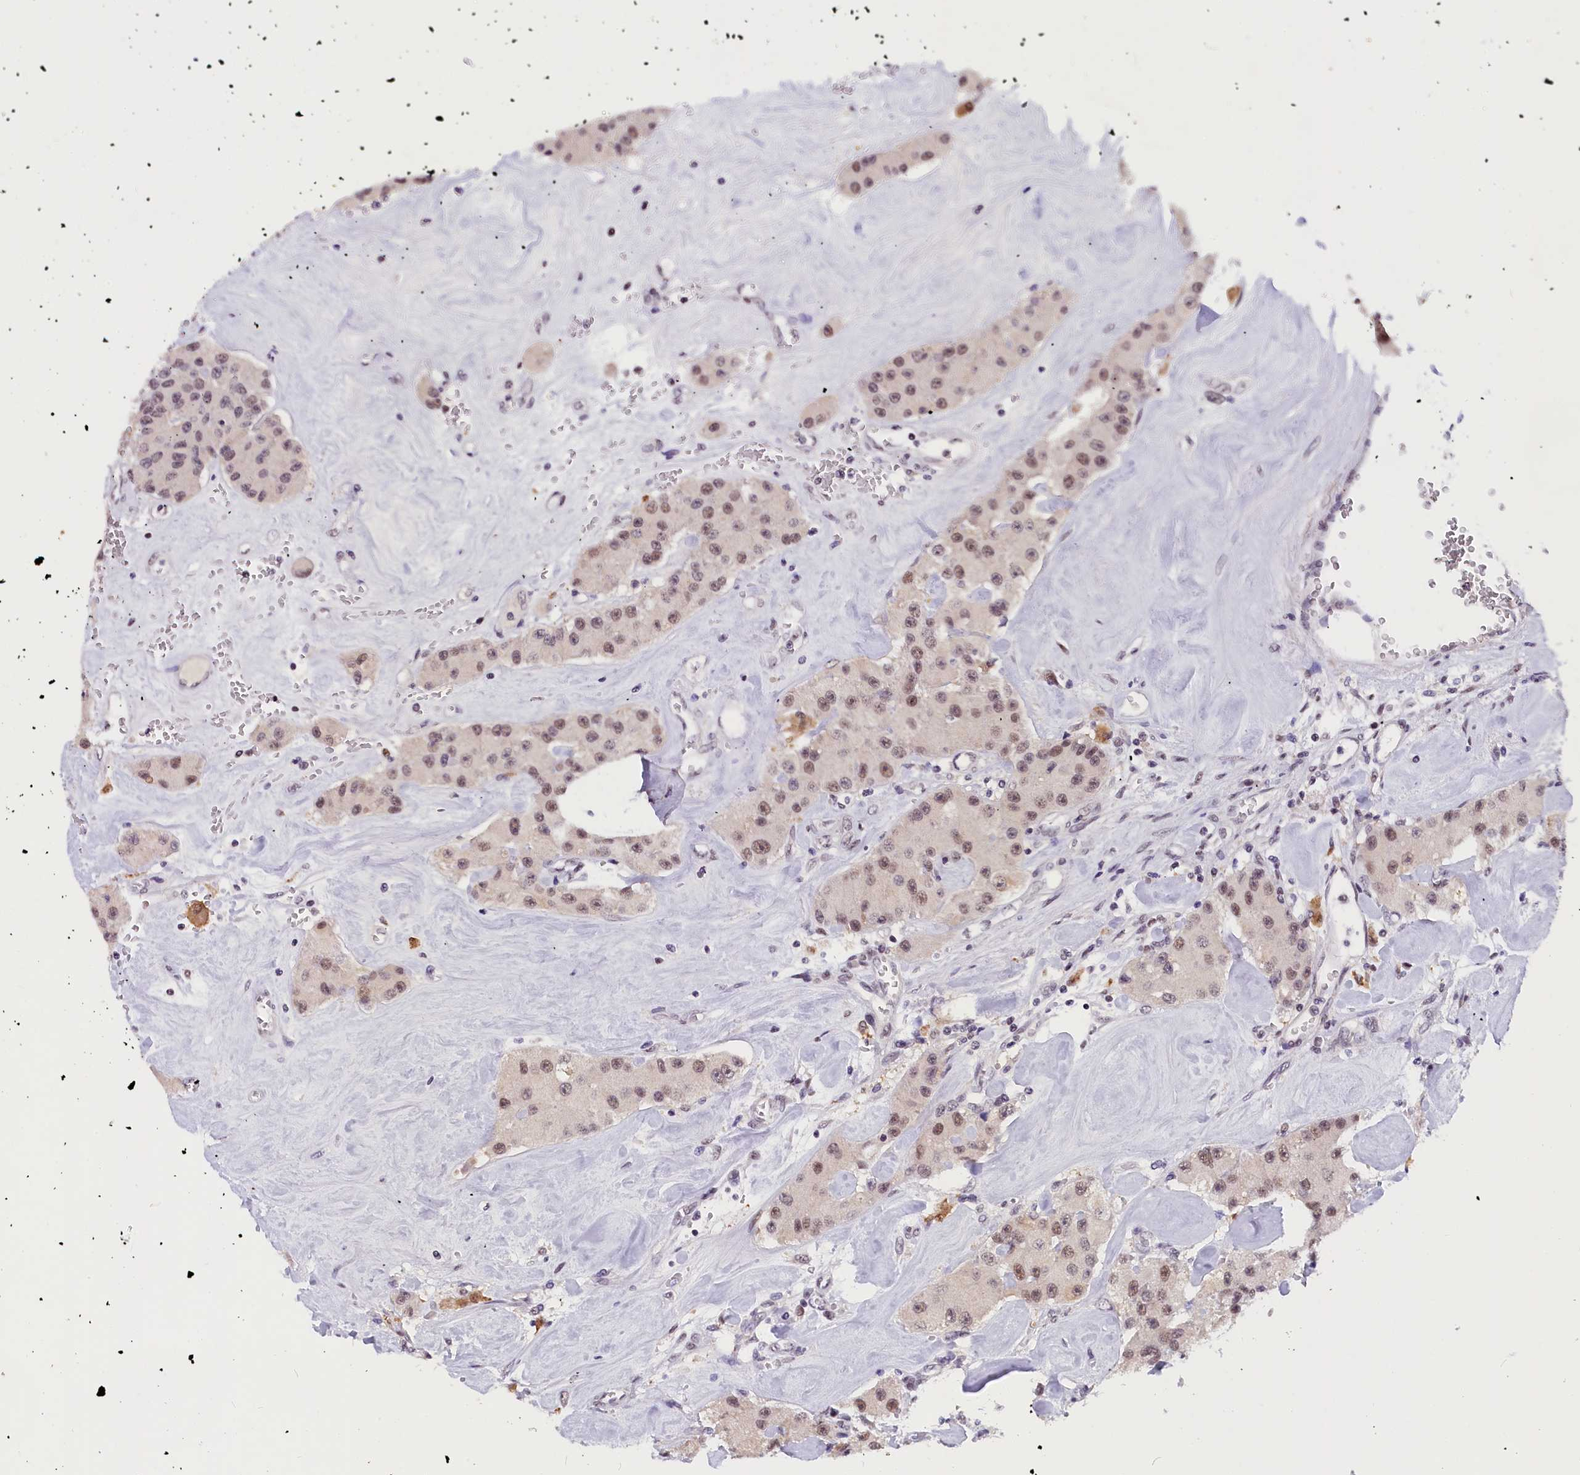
{"staining": {"intensity": "moderate", "quantity": ">75%", "location": "nuclear"}, "tissue": "carcinoid", "cell_type": "Tumor cells", "image_type": "cancer", "snomed": [{"axis": "morphology", "description": "Carcinoid, malignant, NOS"}, {"axis": "topography", "description": "Pancreas"}], "caption": "This is a micrograph of immunohistochemistry staining of carcinoid (malignant), which shows moderate staining in the nuclear of tumor cells.", "gene": "ZC3H4", "patient": {"sex": "male", "age": 41}}